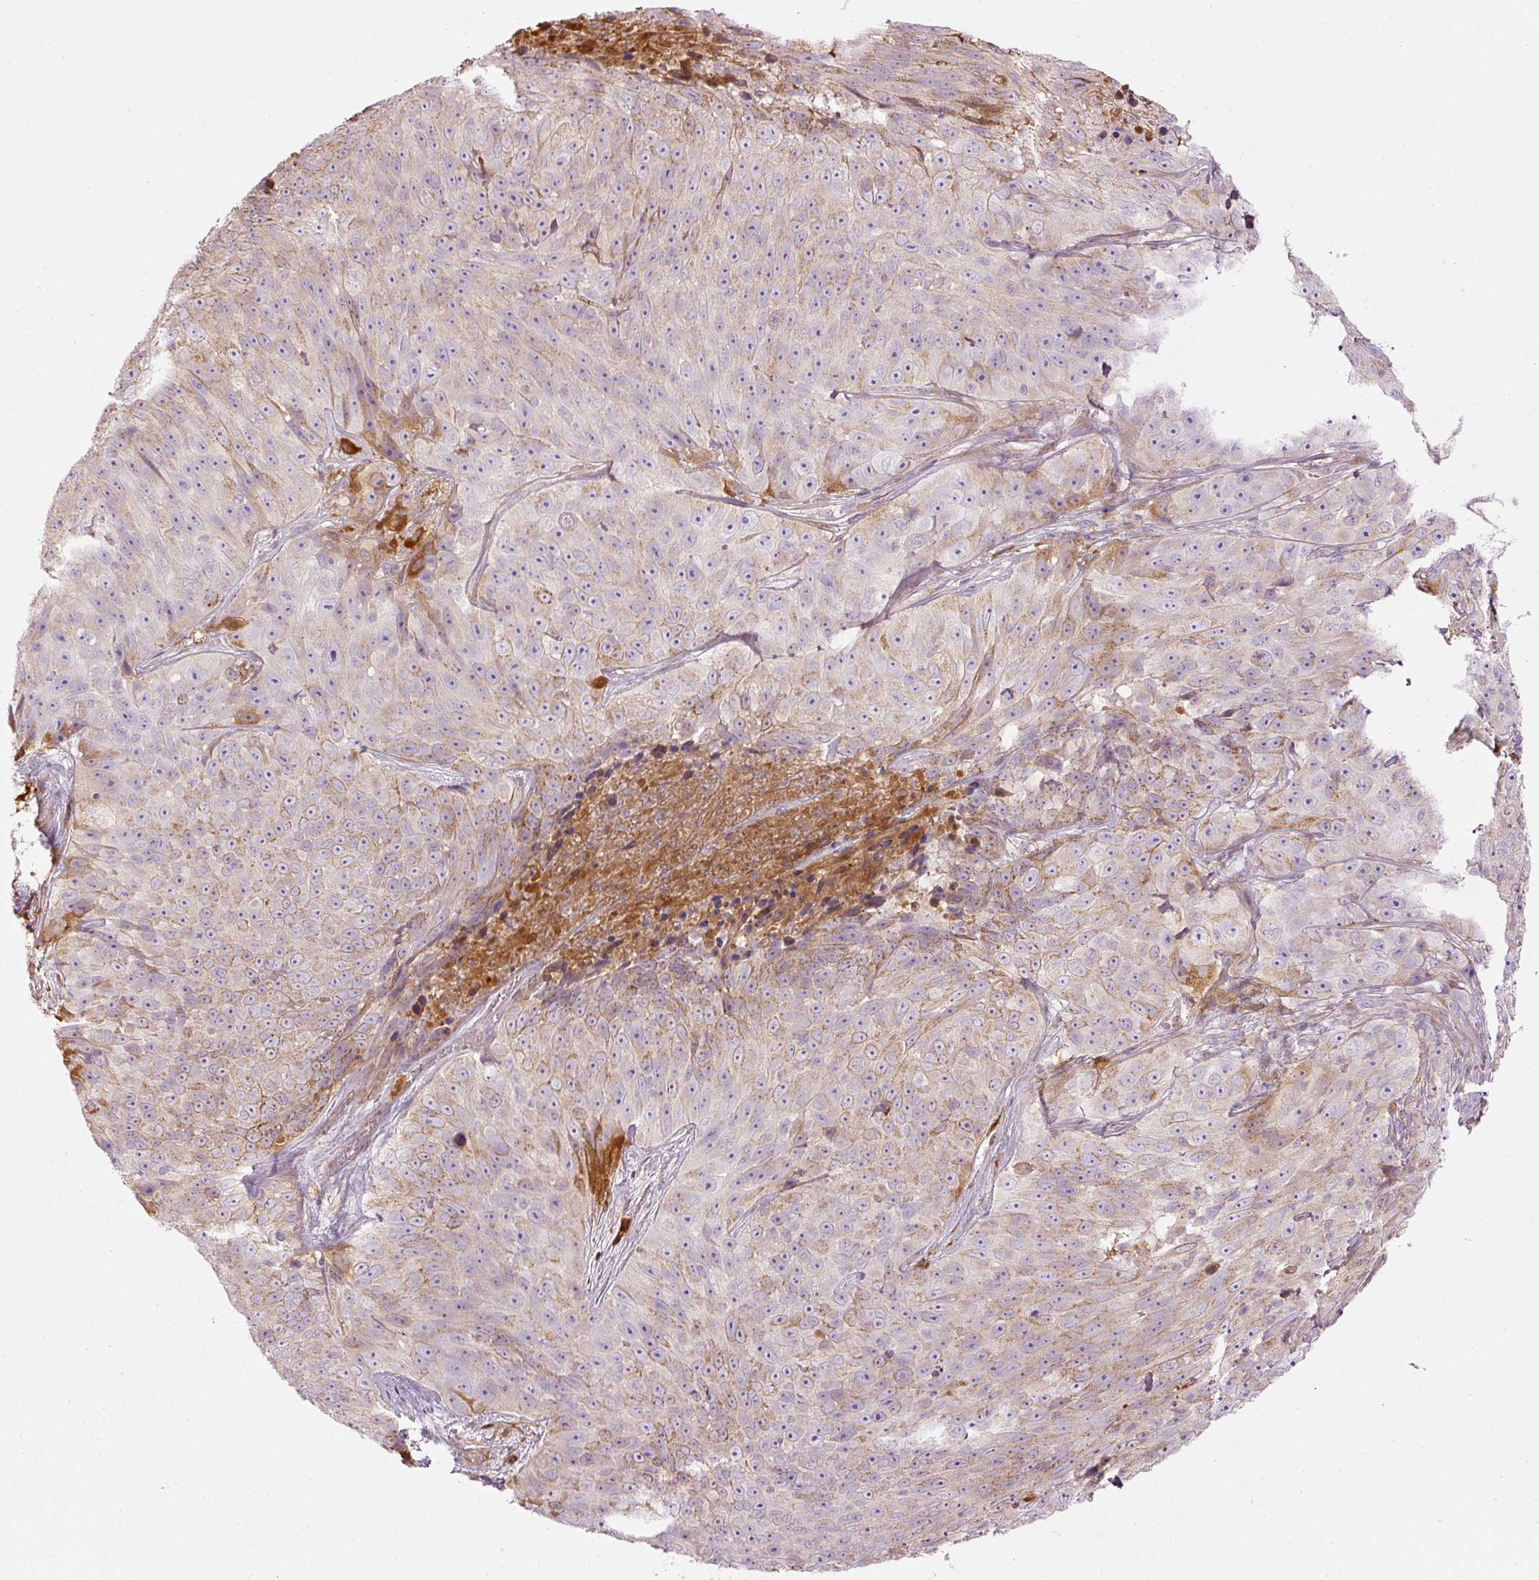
{"staining": {"intensity": "moderate", "quantity": "<25%", "location": "cytoplasmic/membranous"}, "tissue": "skin cancer", "cell_type": "Tumor cells", "image_type": "cancer", "snomed": [{"axis": "morphology", "description": "Squamous cell carcinoma, NOS"}, {"axis": "topography", "description": "Skin"}], "caption": "IHC staining of skin cancer, which reveals low levels of moderate cytoplasmic/membranous positivity in approximately <25% of tumor cells indicating moderate cytoplasmic/membranous protein positivity. The staining was performed using DAB (3,3'-diaminobenzidine) (brown) for protein detection and nuclei were counterstained in hematoxylin (blue).", "gene": "SERPING1", "patient": {"sex": "female", "age": 87}}